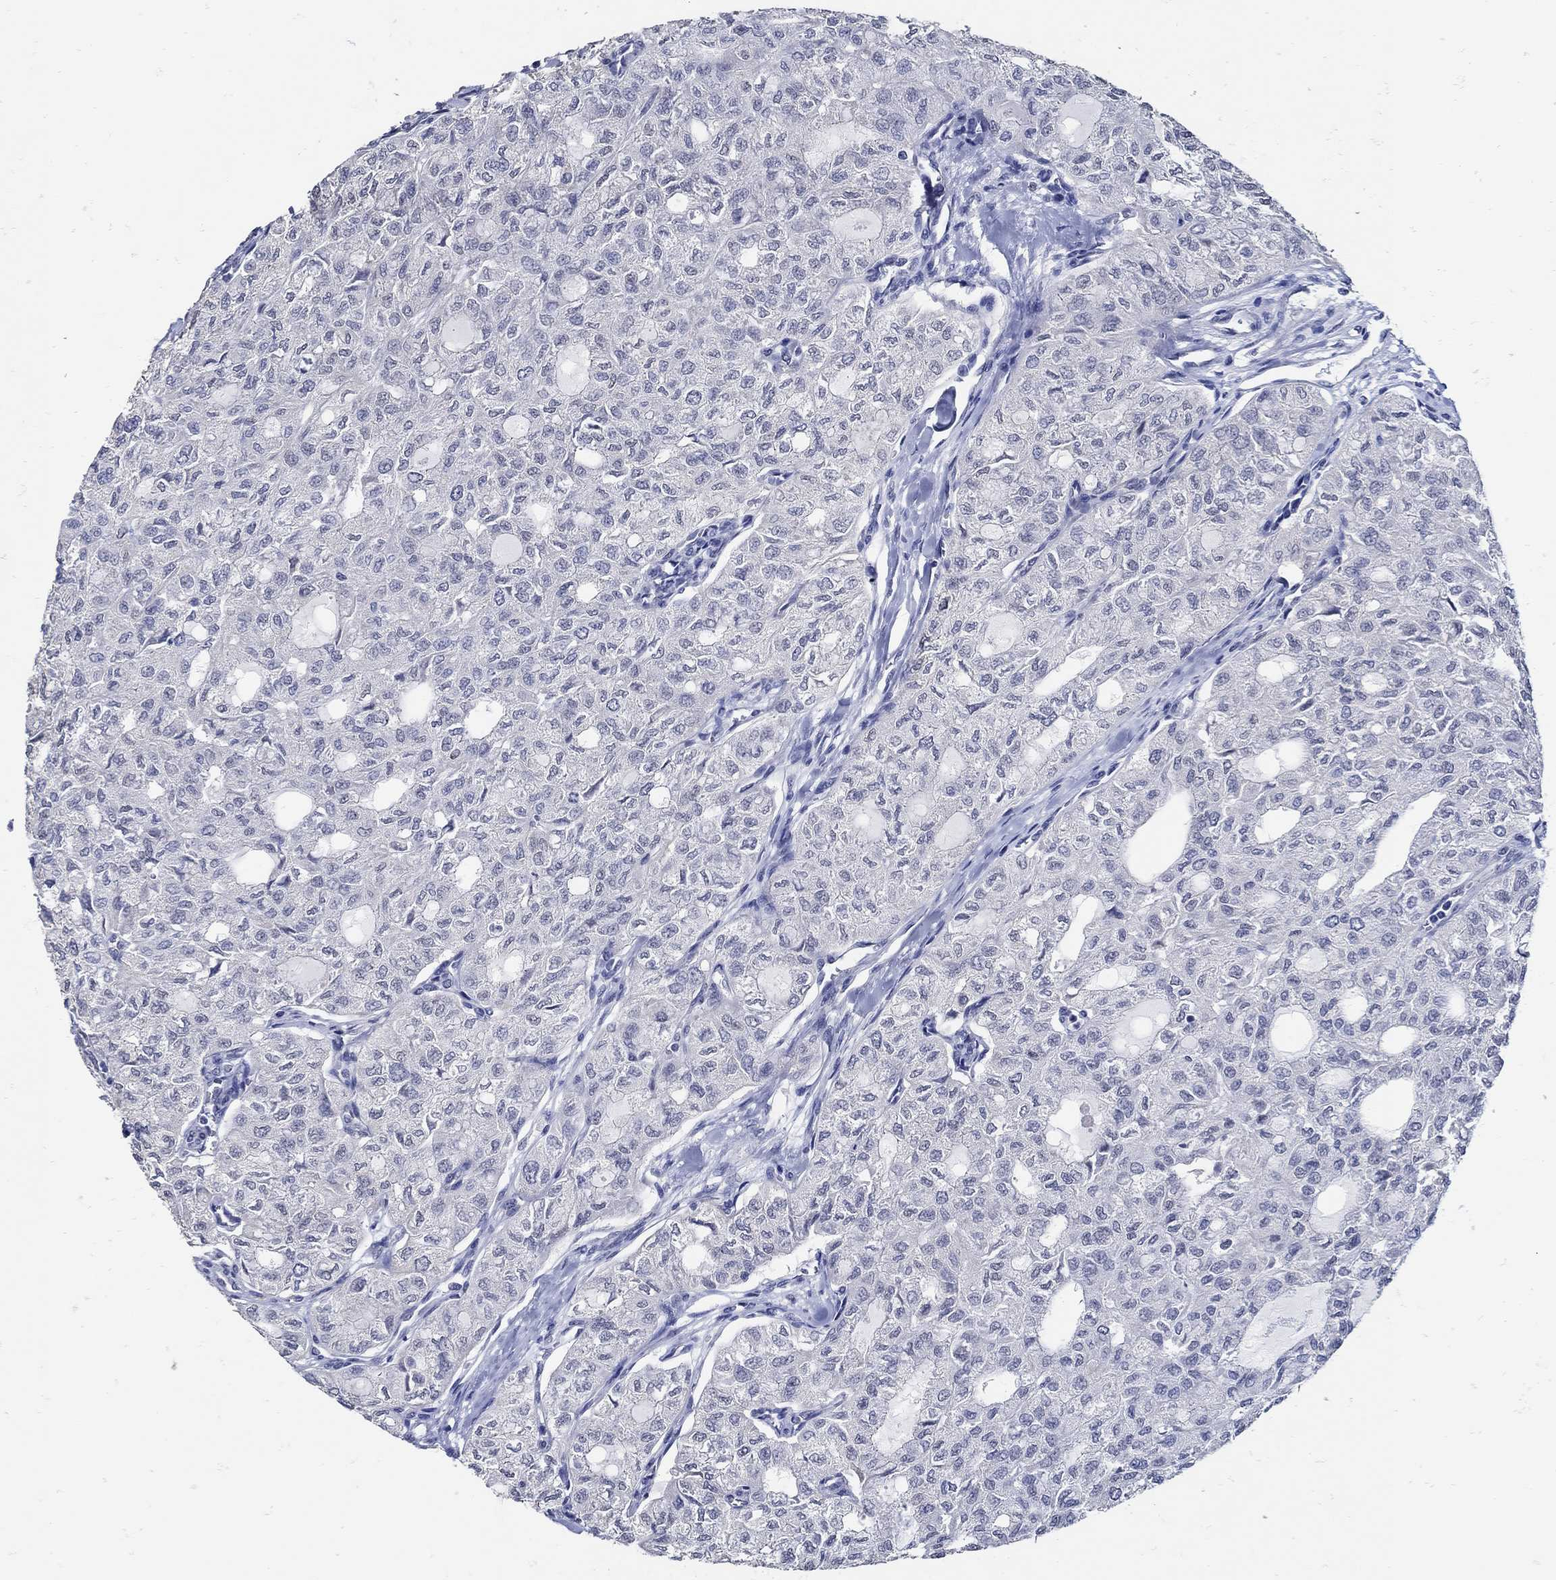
{"staining": {"intensity": "negative", "quantity": "none", "location": "none"}, "tissue": "thyroid cancer", "cell_type": "Tumor cells", "image_type": "cancer", "snomed": [{"axis": "morphology", "description": "Follicular adenoma carcinoma, NOS"}, {"axis": "topography", "description": "Thyroid gland"}], "caption": "IHC image of neoplastic tissue: follicular adenoma carcinoma (thyroid) stained with DAB exhibits no significant protein staining in tumor cells.", "gene": "KCNN3", "patient": {"sex": "male", "age": 75}}